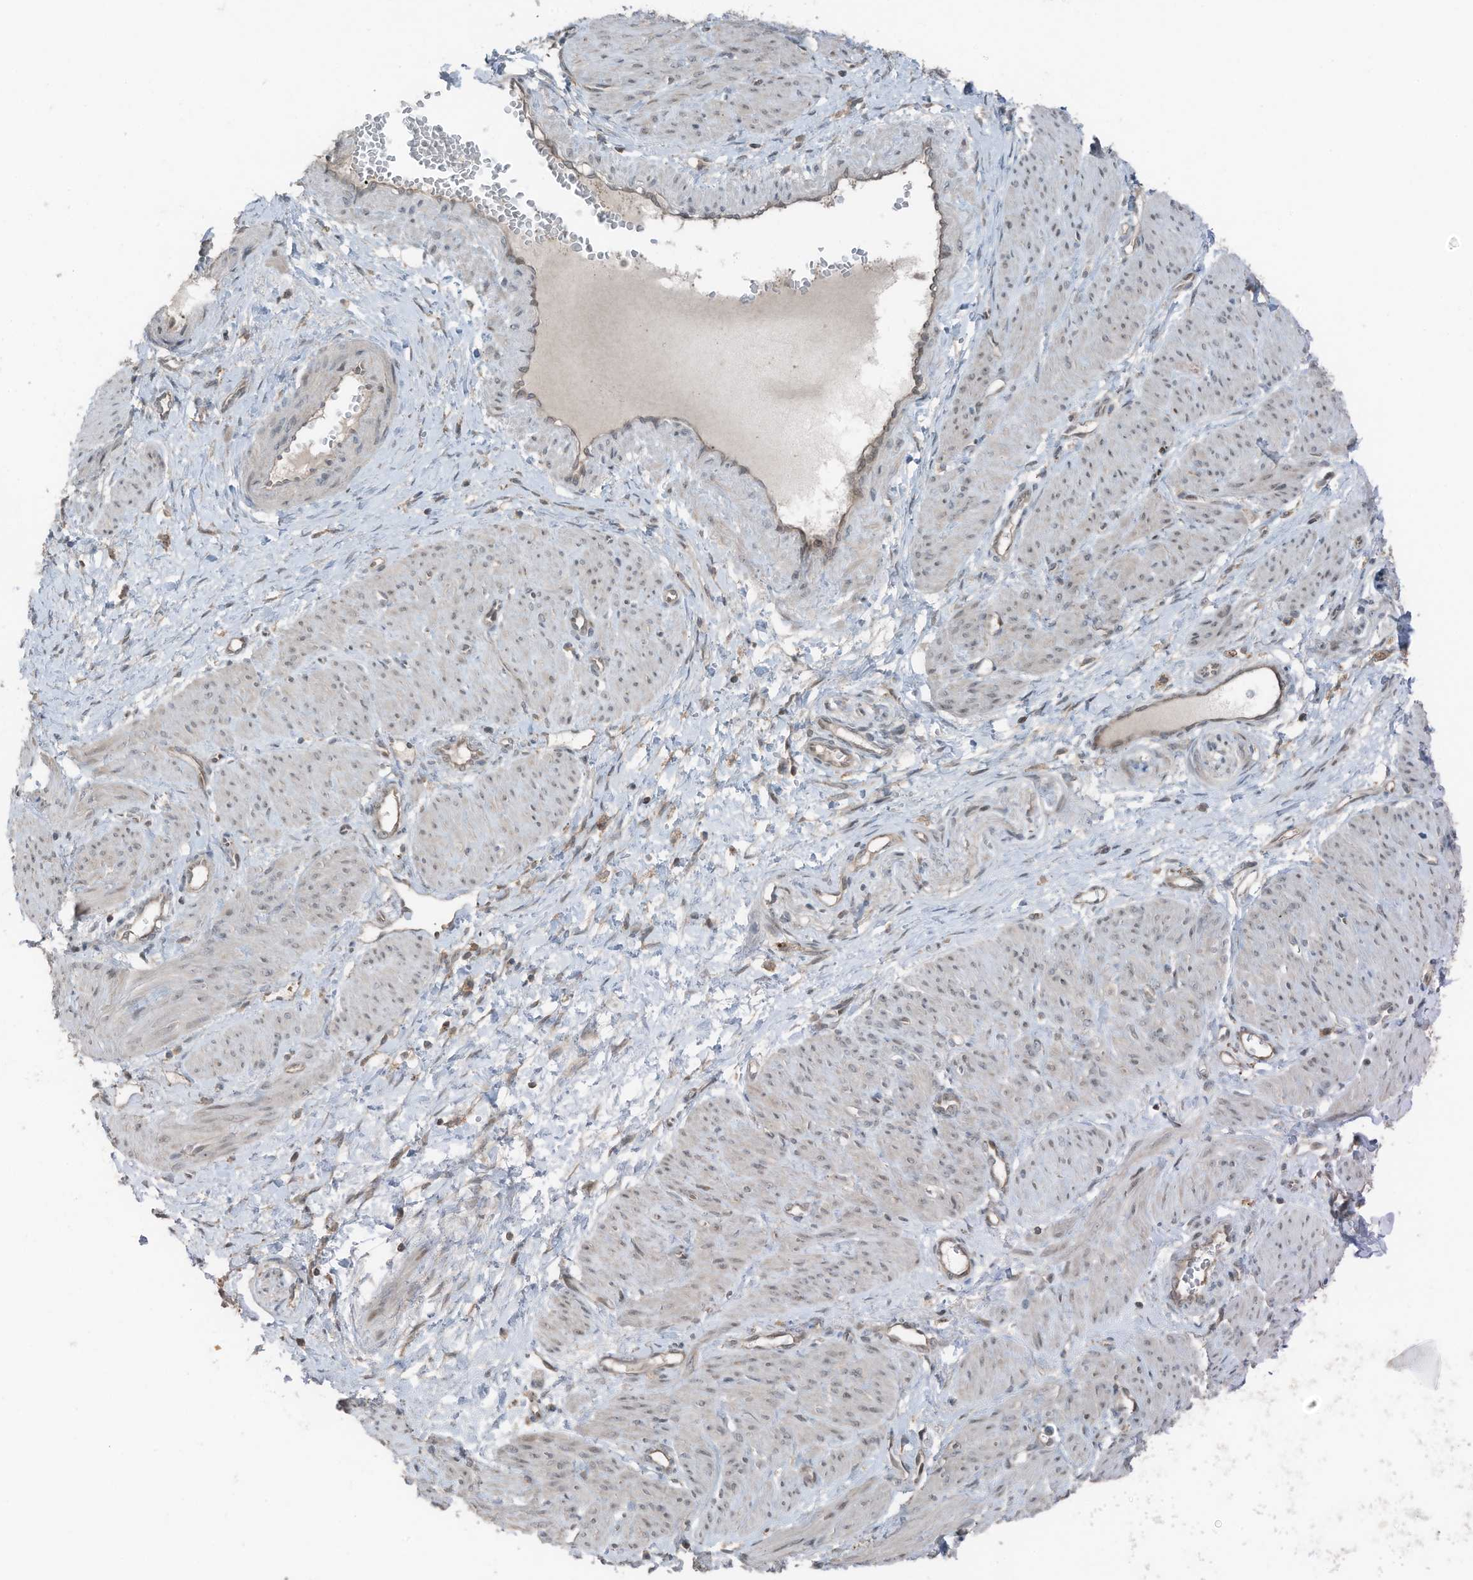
{"staining": {"intensity": "weak", "quantity": "25%-75%", "location": "cytoplasmic/membranous,nuclear"}, "tissue": "smooth muscle", "cell_type": "Smooth muscle cells", "image_type": "normal", "snomed": [{"axis": "morphology", "description": "Normal tissue, NOS"}, {"axis": "topography", "description": "Endometrium"}], "caption": "This photomicrograph shows immunohistochemistry (IHC) staining of unremarkable smooth muscle, with low weak cytoplasmic/membranous,nuclear positivity in approximately 25%-75% of smooth muscle cells.", "gene": "TXNDC9", "patient": {"sex": "female", "age": 33}}